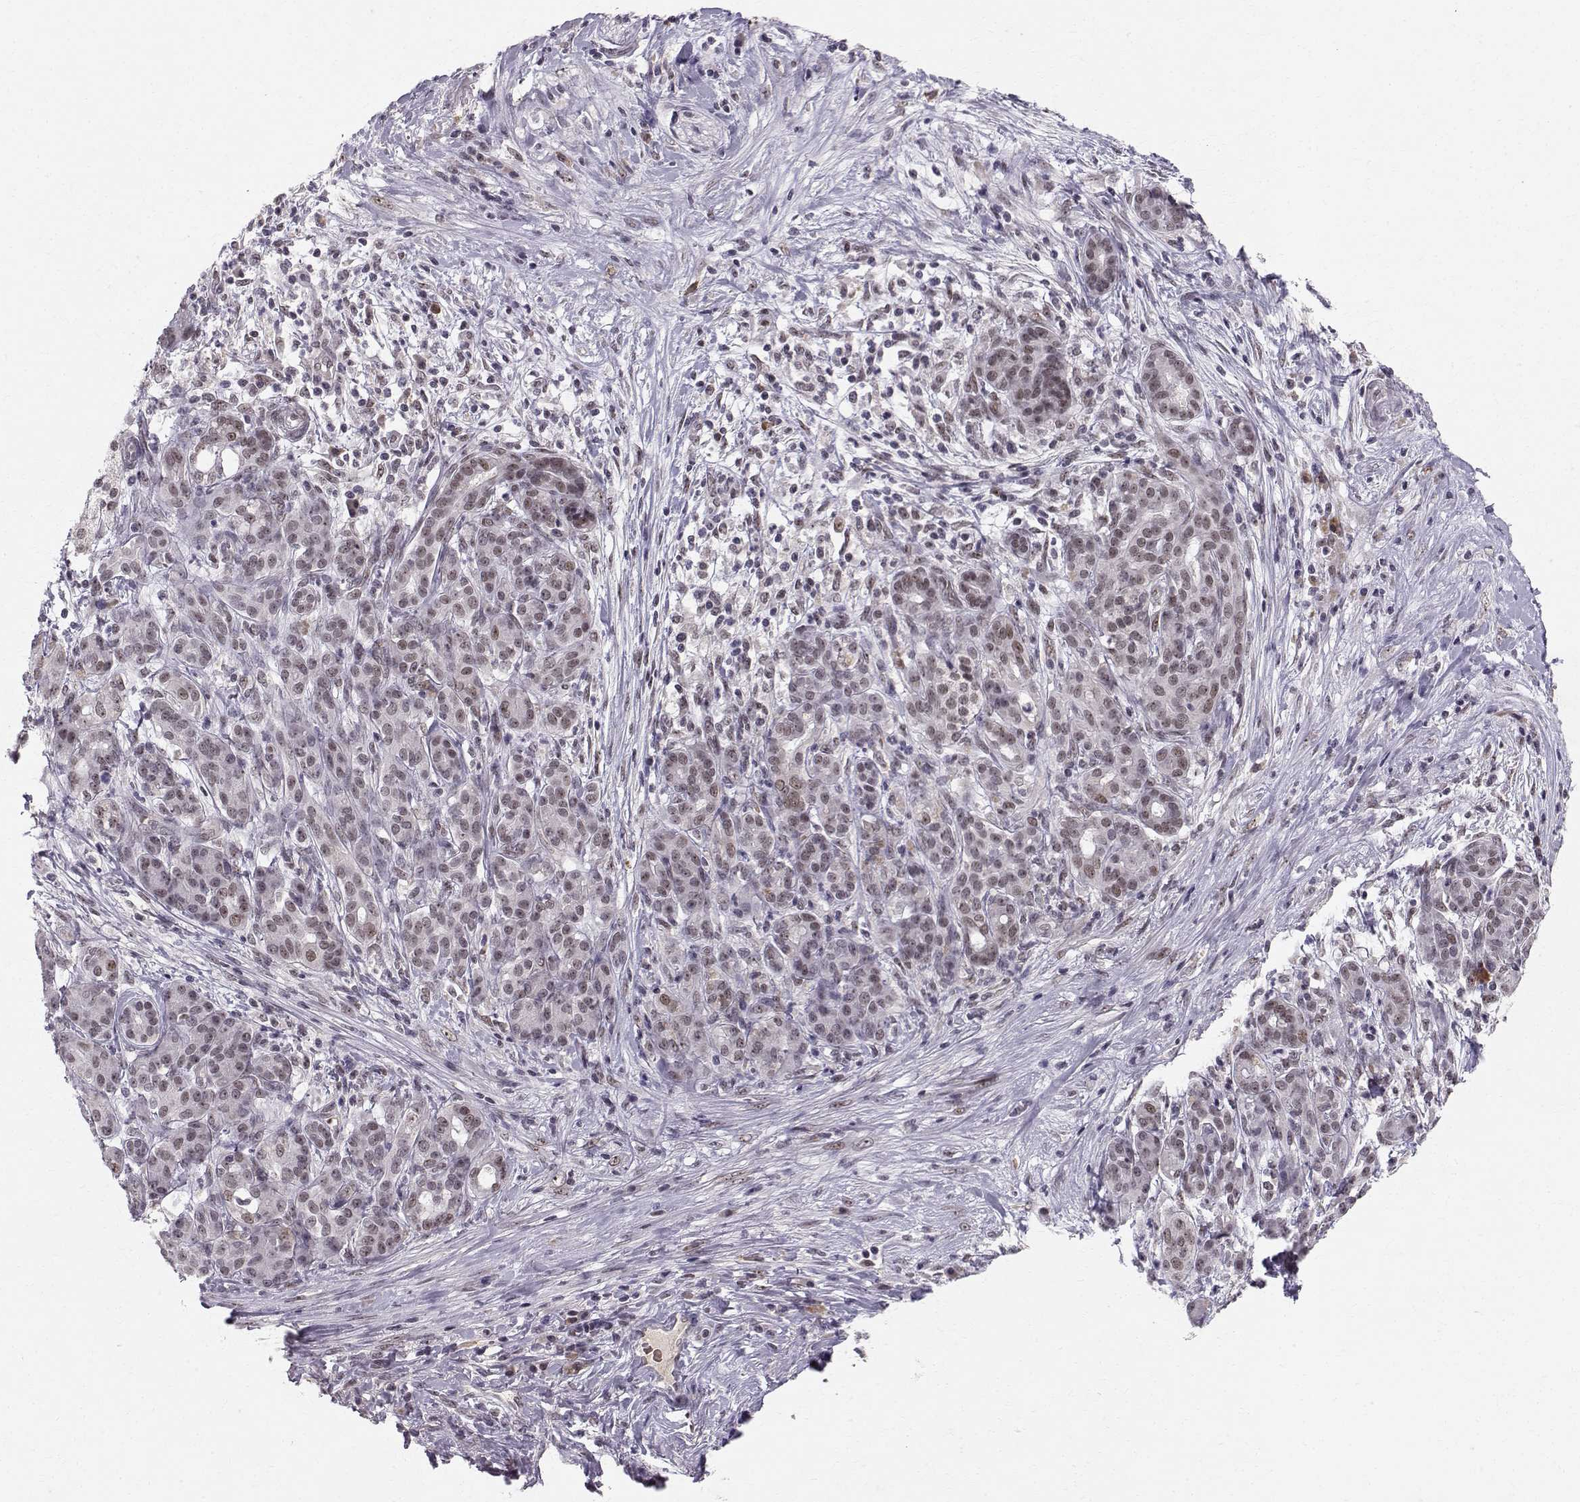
{"staining": {"intensity": "moderate", "quantity": "25%-75%", "location": "nuclear"}, "tissue": "pancreatic cancer", "cell_type": "Tumor cells", "image_type": "cancer", "snomed": [{"axis": "morphology", "description": "Adenocarcinoma, NOS"}, {"axis": "topography", "description": "Pancreas"}], "caption": "Protein expression by immunohistochemistry displays moderate nuclear positivity in about 25%-75% of tumor cells in pancreatic cancer (adenocarcinoma).", "gene": "RPP38", "patient": {"sex": "male", "age": 44}}